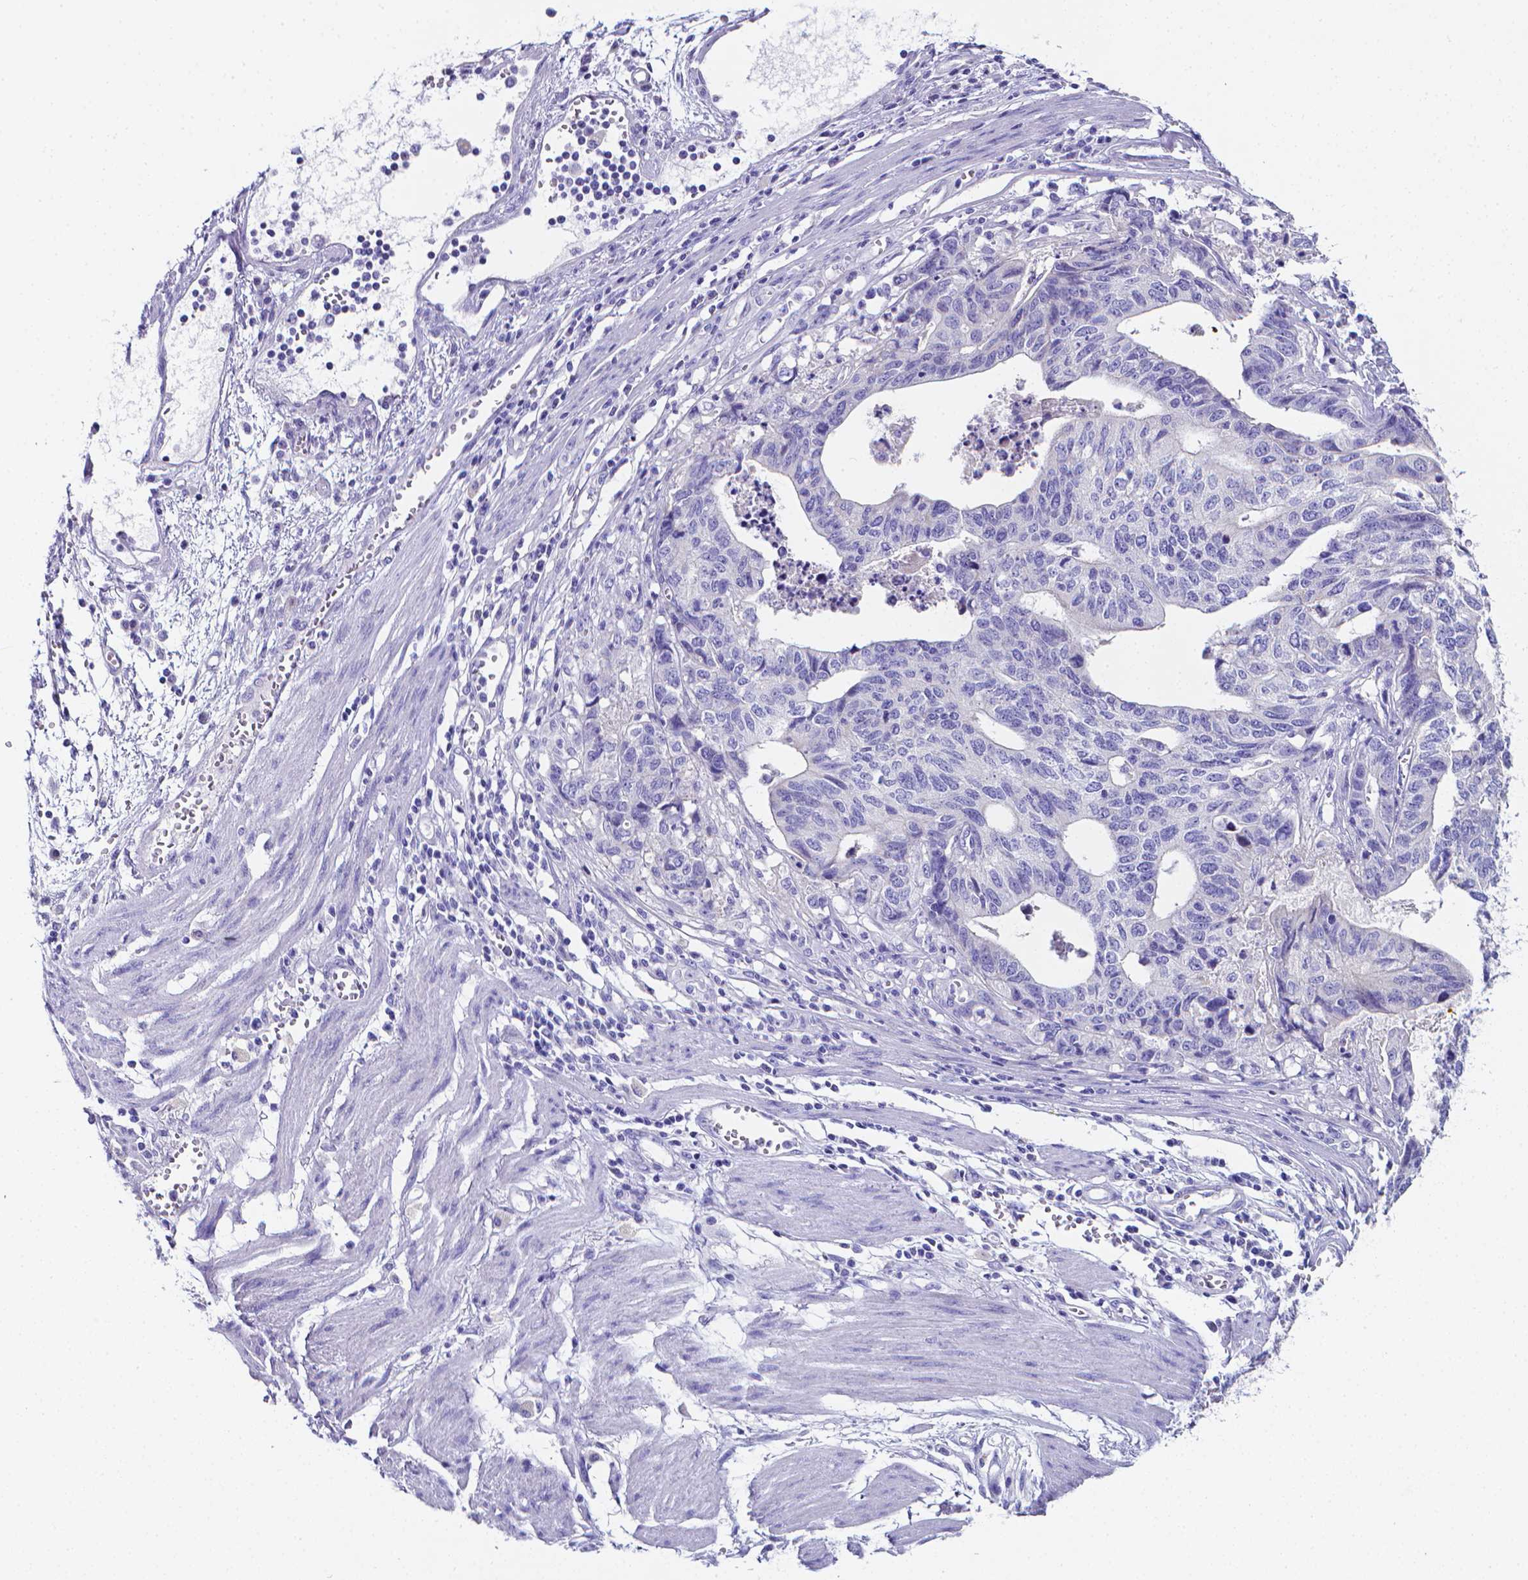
{"staining": {"intensity": "negative", "quantity": "none", "location": "none"}, "tissue": "stomach cancer", "cell_type": "Tumor cells", "image_type": "cancer", "snomed": [{"axis": "morphology", "description": "Adenocarcinoma, NOS"}, {"axis": "topography", "description": "Stomach, upper"}], "caption": "Immunohistochemistry (IHC) histopathology image of stomach adenocarcinoma stained for a protein (brown), which exhibits no expression in tumor cells.", "gene": "LRRC73", "patient": {"sex": "female", "age": 67}}